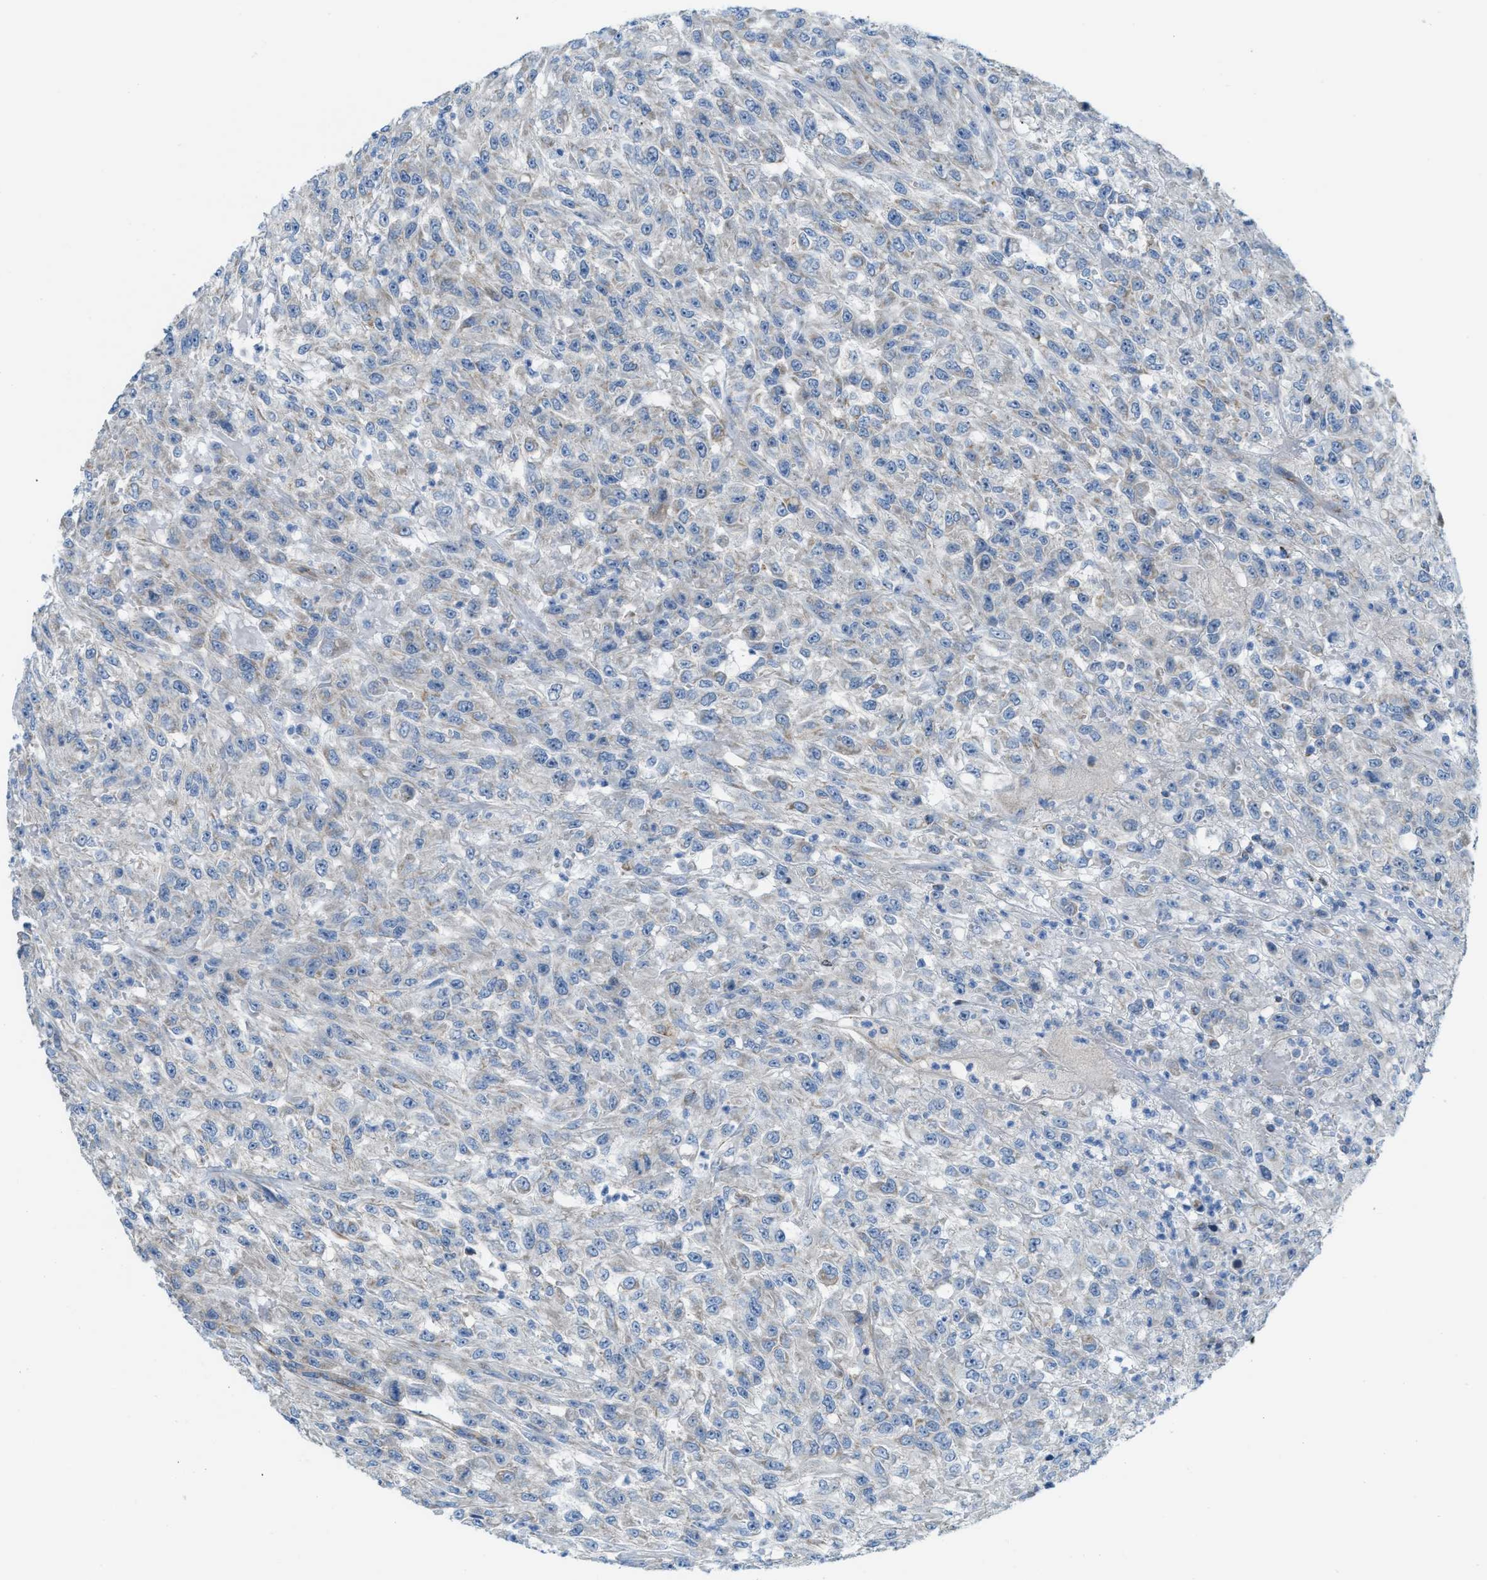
{"staining": {"intensity": "negative", "quantity": "none", "location": "none"}, "tissue": "urothelial cancer", "cell_type": "Tumor cells", "image_type": "cancer", "snomed": [{"axis": "morphology", "description": "Urothelial carcinoma, High grade"}, {"axis": "topography", "description": "Urinary bladder"}], "caption": "Urothelial cancer was stained to show a protein in brown. There is no significant expression in tumor cells. (DAB immunohistochemistry visualized using brightfield microscopy, high magnification).", "gene": "JADE1", "patient": {"sex": "male", "age": 46}}